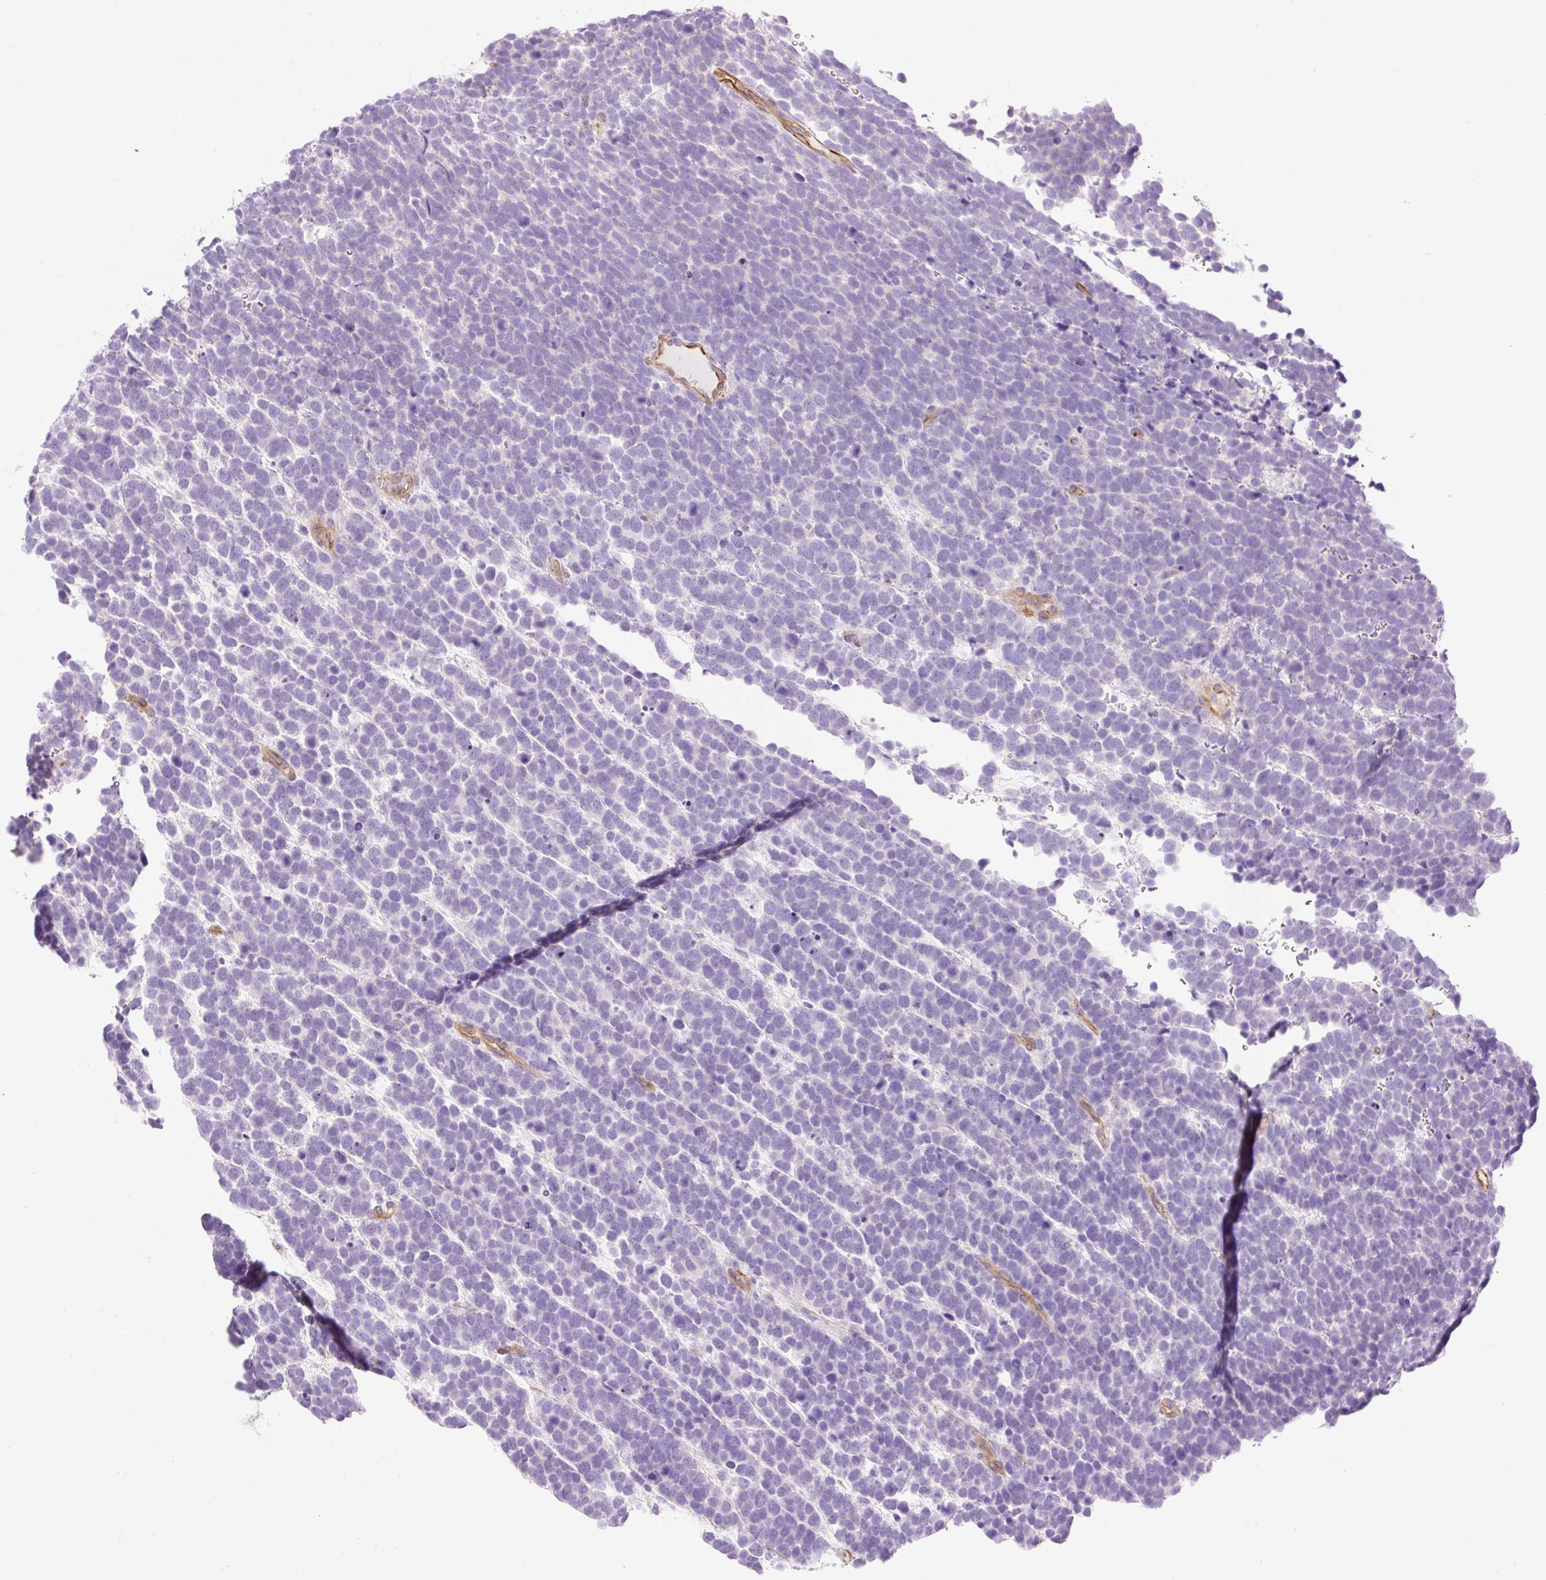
{"staining": {"intensity": "negative", "quantity": "none", "location": "none"}, "tissue": "urothelial cancer", "cell_type": "Tumor cells", "image_type": "cancer", "snomed": [{"axis": "morphology", "description": "Urothelial carcinoma, High grade"}, {"axis": "topography", "description": "Urinary bladder"}], "caption": "A photomicrograph of urothelial carcinoma (high-grade) stained for a protein demonstrates no brown staining in tumor cells.", "gene": "EHD3", "patient": {"sex": "female", "age": 82}}